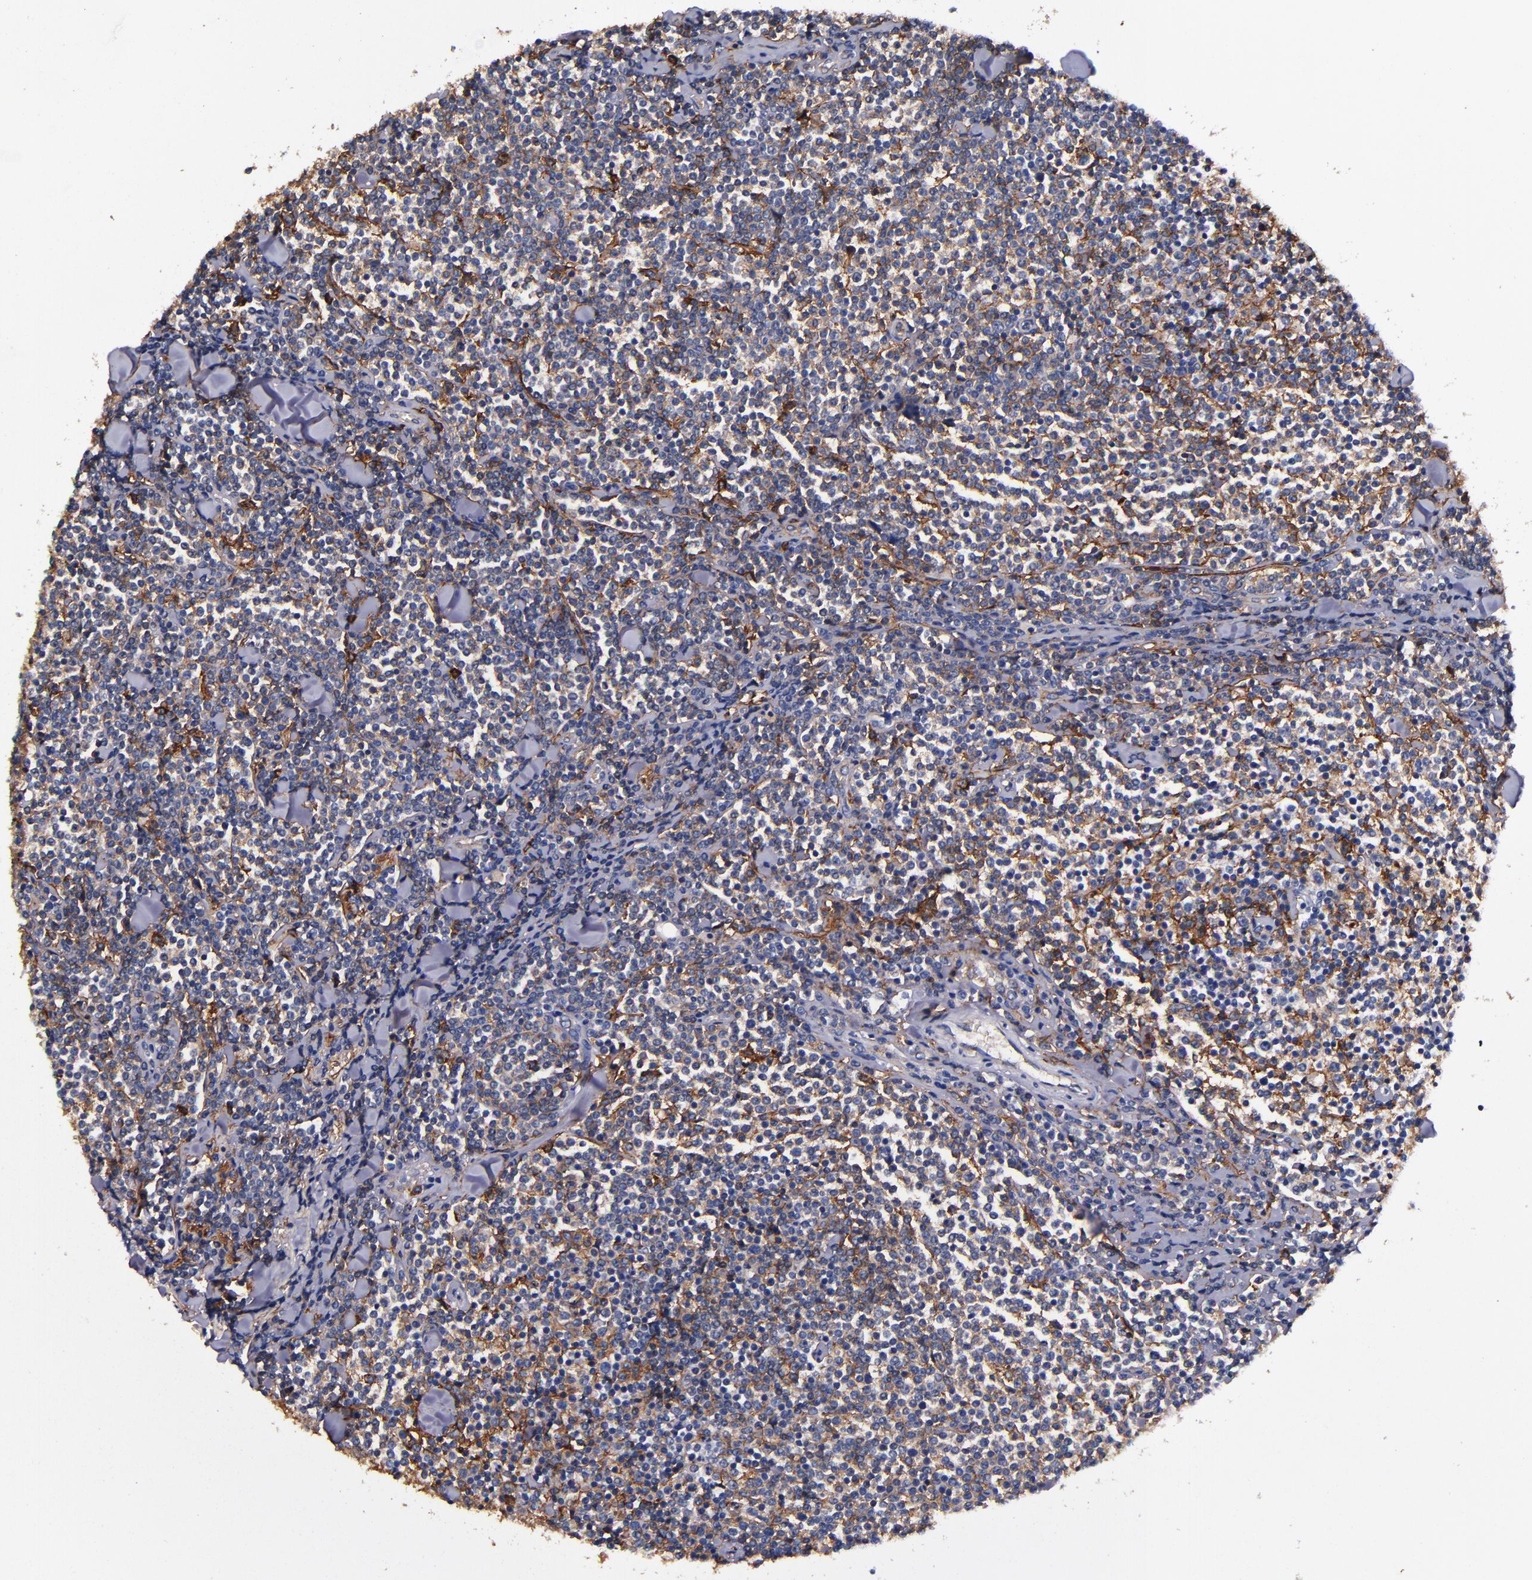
{"staining": {"intensity": "strong", "quantity": "<25%", "location": "cytoplasmic/membranous"}, "tissue": "lymphoma", "cell_type": "Tumor cells", "image_type": "cancer", "snomed": [{"axis": "morphology", "description": "Malignant lymphoma, non-Hodgkin's type, Low grade"}, {"axis": "topography", "description": "Soft tissue"}], "caption": "IHC staining of lymphoma, which demonstrates medium levels of strong cytoplasmic/membranous expression in about <25% of tumor cells indicating strong cytoplasmic/membranous protein expression. The staining was performed using DAB (brown) for protein detection and nuclei were counterstained in hematoxylin (blue).", "gene": "SIRPA", "patient": {"sex": "male", "age": 92}}